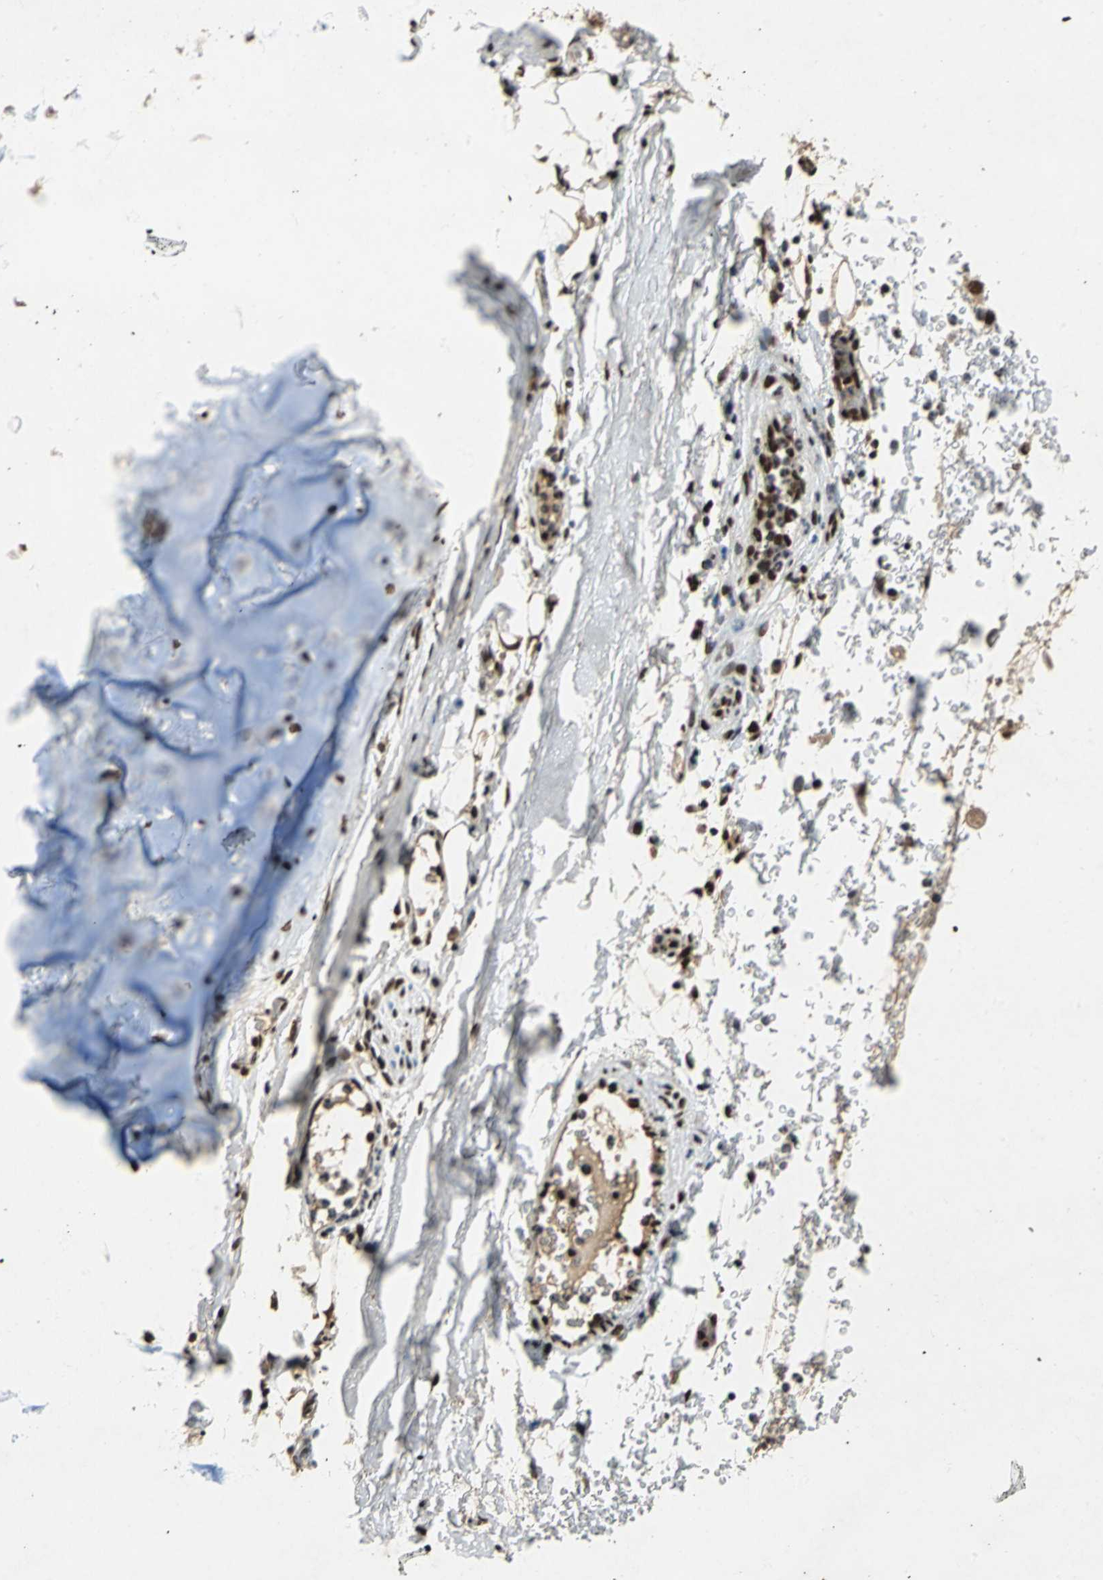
{"staining": {"intensity": "moderate", "quantity": ">75%", "location": "nuclear"}, "tissue": "adipose tissue", "cell_type": "Adipocytes", "image_type": "normal", "snomed": [{"axis": "morphology", "description": "Normal tissue, NOS"}, {"axis": "topography", "description": "Cartilage tissue"}, {"axis": "topography", "description": "Bronchus"}], "caption": "Adipocytes display moderate nuclear staining in approximately >75% of cells in unremarkable adipose tissue.", "gene": "MTA2", "patient": {"sex": "female", "age": 73}}